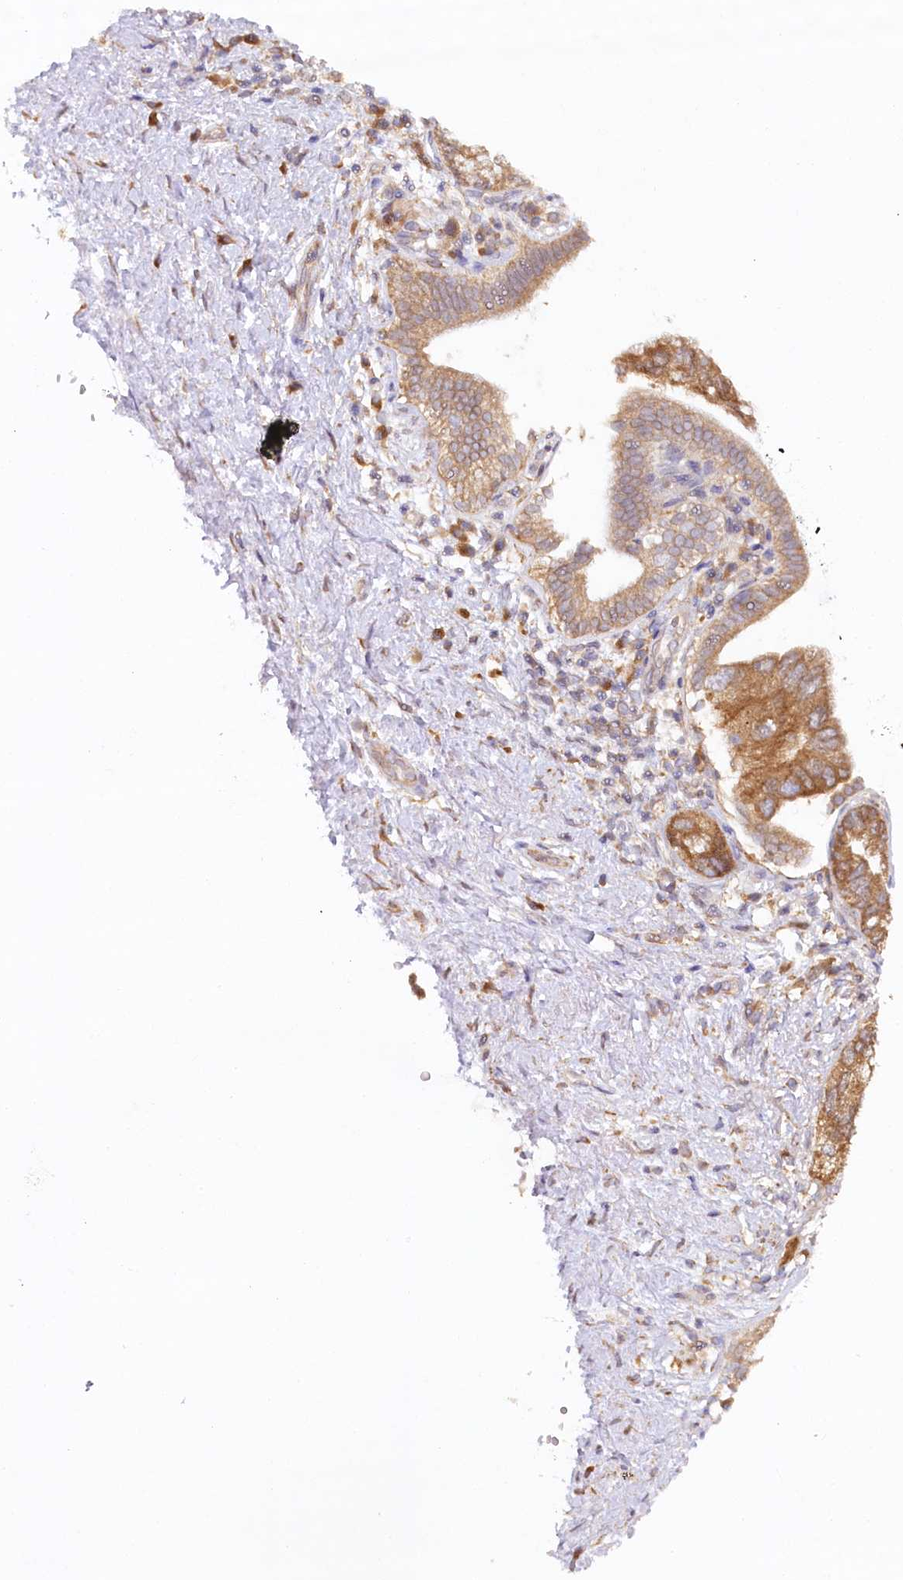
{"staining": {"intensity": "moderate", "quantity": ">75%", "location": "cytoplasmic/membranous"}, "tissue": "pancreatic cancer", "cell_type": "Tumor cells", "image_type": "cancer", "snomed": [{"axis": "morphology", "description": "Adenocarcinoma, NOS"}, {"axis": "topography", "description": "Pancreas"}], "caption": "The image shows immunohistochemical staining of adenocarcinoma (pancreatic). There is moderate cytoplasmic/membranous expression is appreciated in about >75% of tumor cells. (Brightfield microscopy of DAB IHC at high magnification).", "gene": "PAIP2", "patient": {"sex": "female", "age": 73}}